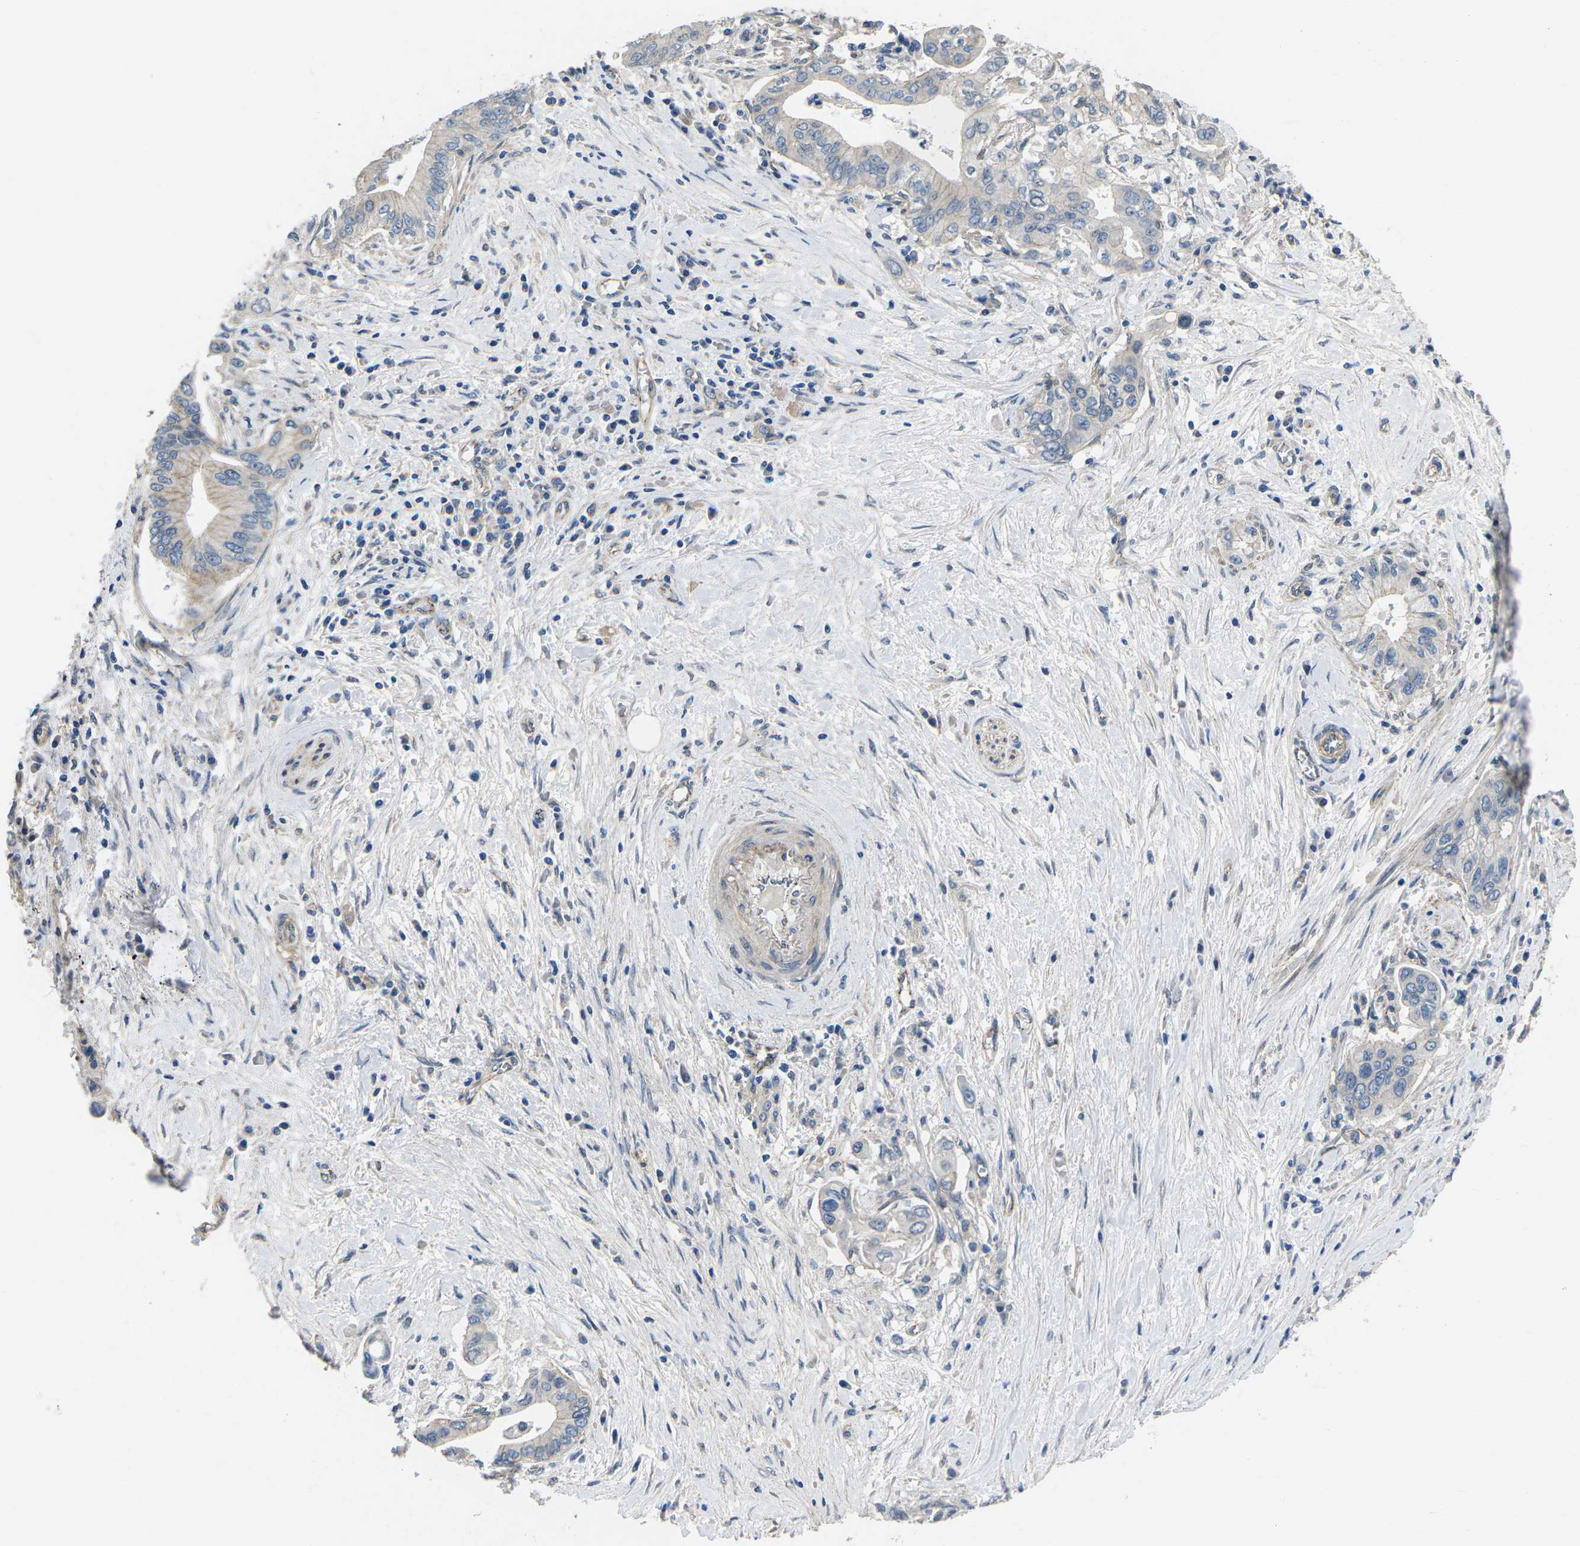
{"staining": {"intensity": "negative", "quantity": "none", "location": "none"}, "tissue": "pancreatic cancer", "cell_type": "Tumor cells", "image_type": "cancer", "snomed": [{"axis": "morphology", "description": "Adenocarcinoma, NOS"}, {"axis": "topography", "description": "Pancreas"}], "caption": "This is a photomicrograph of immunohistochemistry staining of adenocarcinoma (pancreatic), which shows no staining in tumor cells.", "gene": "CTNND1", "patient": {"sex": "female", "age": 73}}